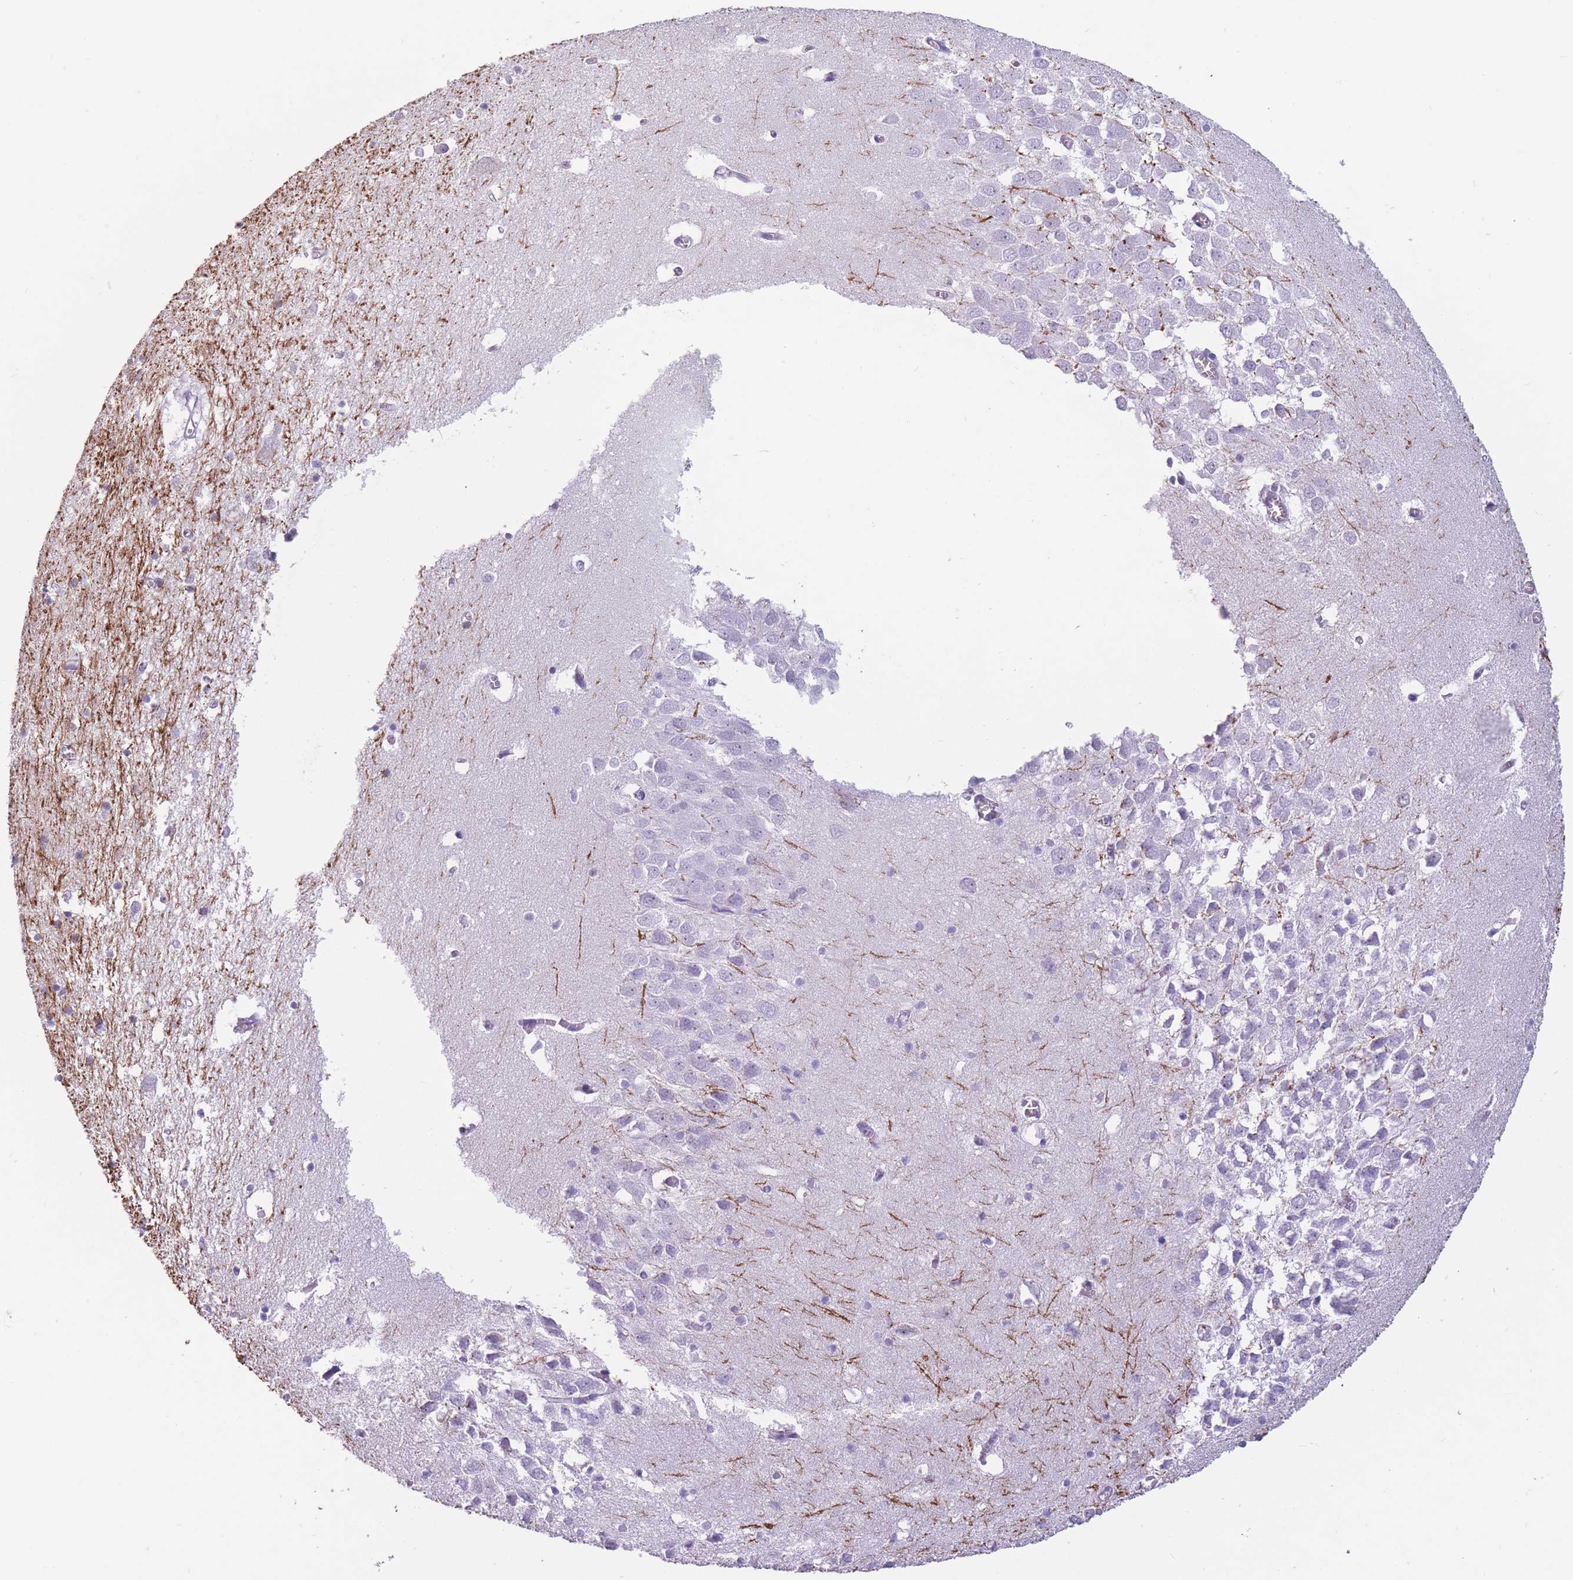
{"staining": {"intensity": "negative", "quantity": "none", "location": "none"}, "tissue": "hippocampus", "cell_type": "Glial cells", "image_type": "normal", "snomed": [{"axis": "morphology", "description": "Normal tissue, NOS"}, {"axis": "topography", "description": "Hippocampus"}], "caption": "This micrograph is of benign hippocampus stained with immunohistochemistry (IHC) to label a protein in brown with the nuclei are counter-stained blue. There is no staining in glial cells.", "gene": "PNMA3", "patient": {"sex": "male", "age": 70}}